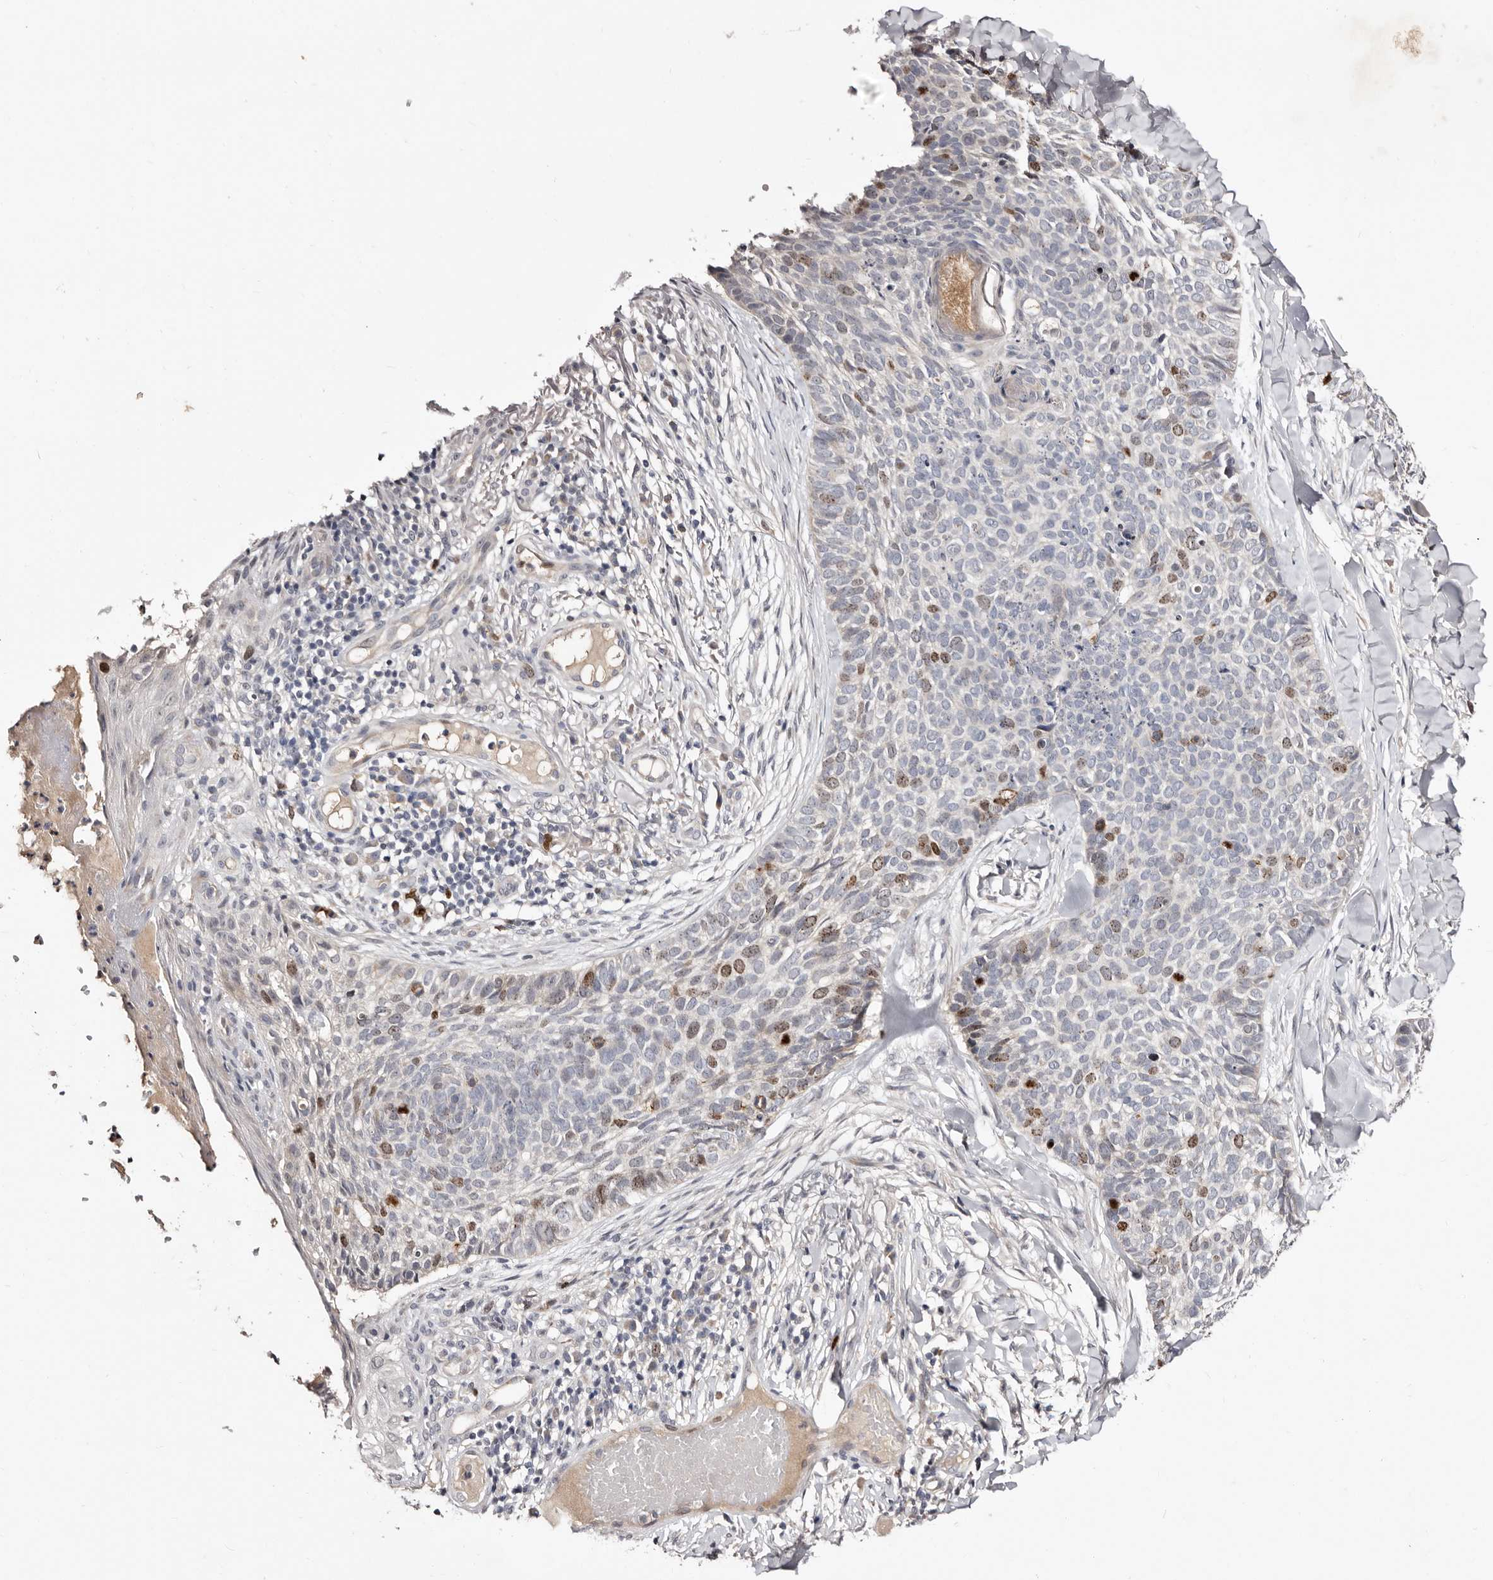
{"staining": {"intensity": "moderate", "quantity": "<25%", "location": "nuclear"}, "tissue": "skin cancer", "cell_type": "Tumor cells", "image_type": "cancer", "snomed": [{"axis": "morphology", "description": "Normal tissue, NOS"}, {"axis": "morphology", "description": "Basal cell carcinoma"}, {"axis": "topography", "description": "Skin"}], "caption": "Skin cancer (basal cell carcinoma) stained for a protein (brown) displays moderate nuclear positive positivity in approximately <25% of tumor cells.", "gene": "CDCA8", "patient": {"sex": "male", "age": 67}}